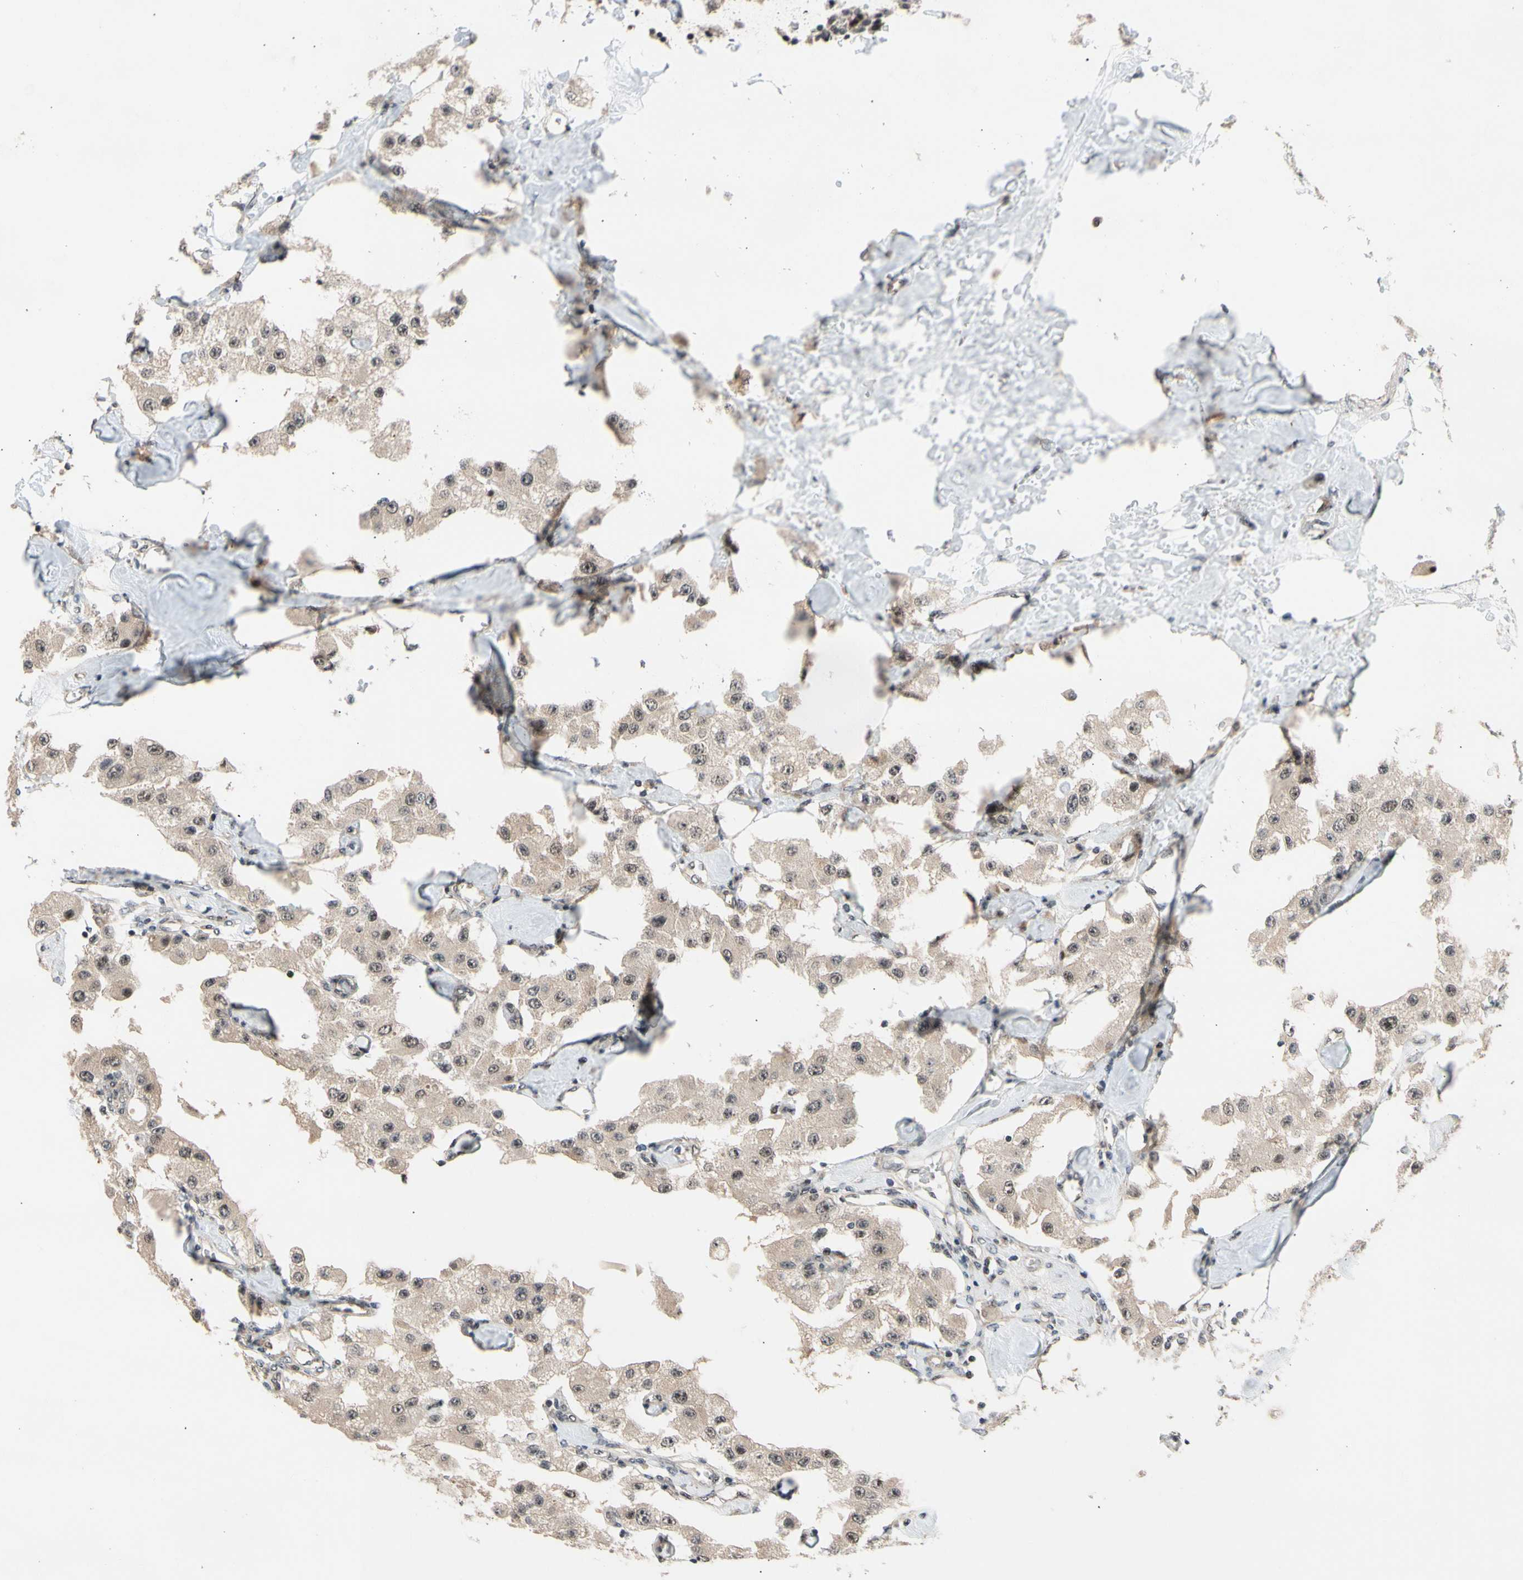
{"staining": {"intensity": "weak", "quantity": ">75%", "location": "cytoplasmic/membranous,nuclear"}, "tissue": "carcinoid", "cell_type": "Tumor cells", "image_type": "cancer", "snomed": [{"axis": "morphology", "description": "Carcinoid, malignant, NOS"}, {"axis": "topography", "description": "Pancreas"}], "caption": "Brown immunohistochemical staining in carcinoid exhibits weak cytoplasmic/membranous and nuclear expression in approximately >75% of tumor cells.", "gene": "NGEF", "patient": {"sex": "male", "age": 41}}